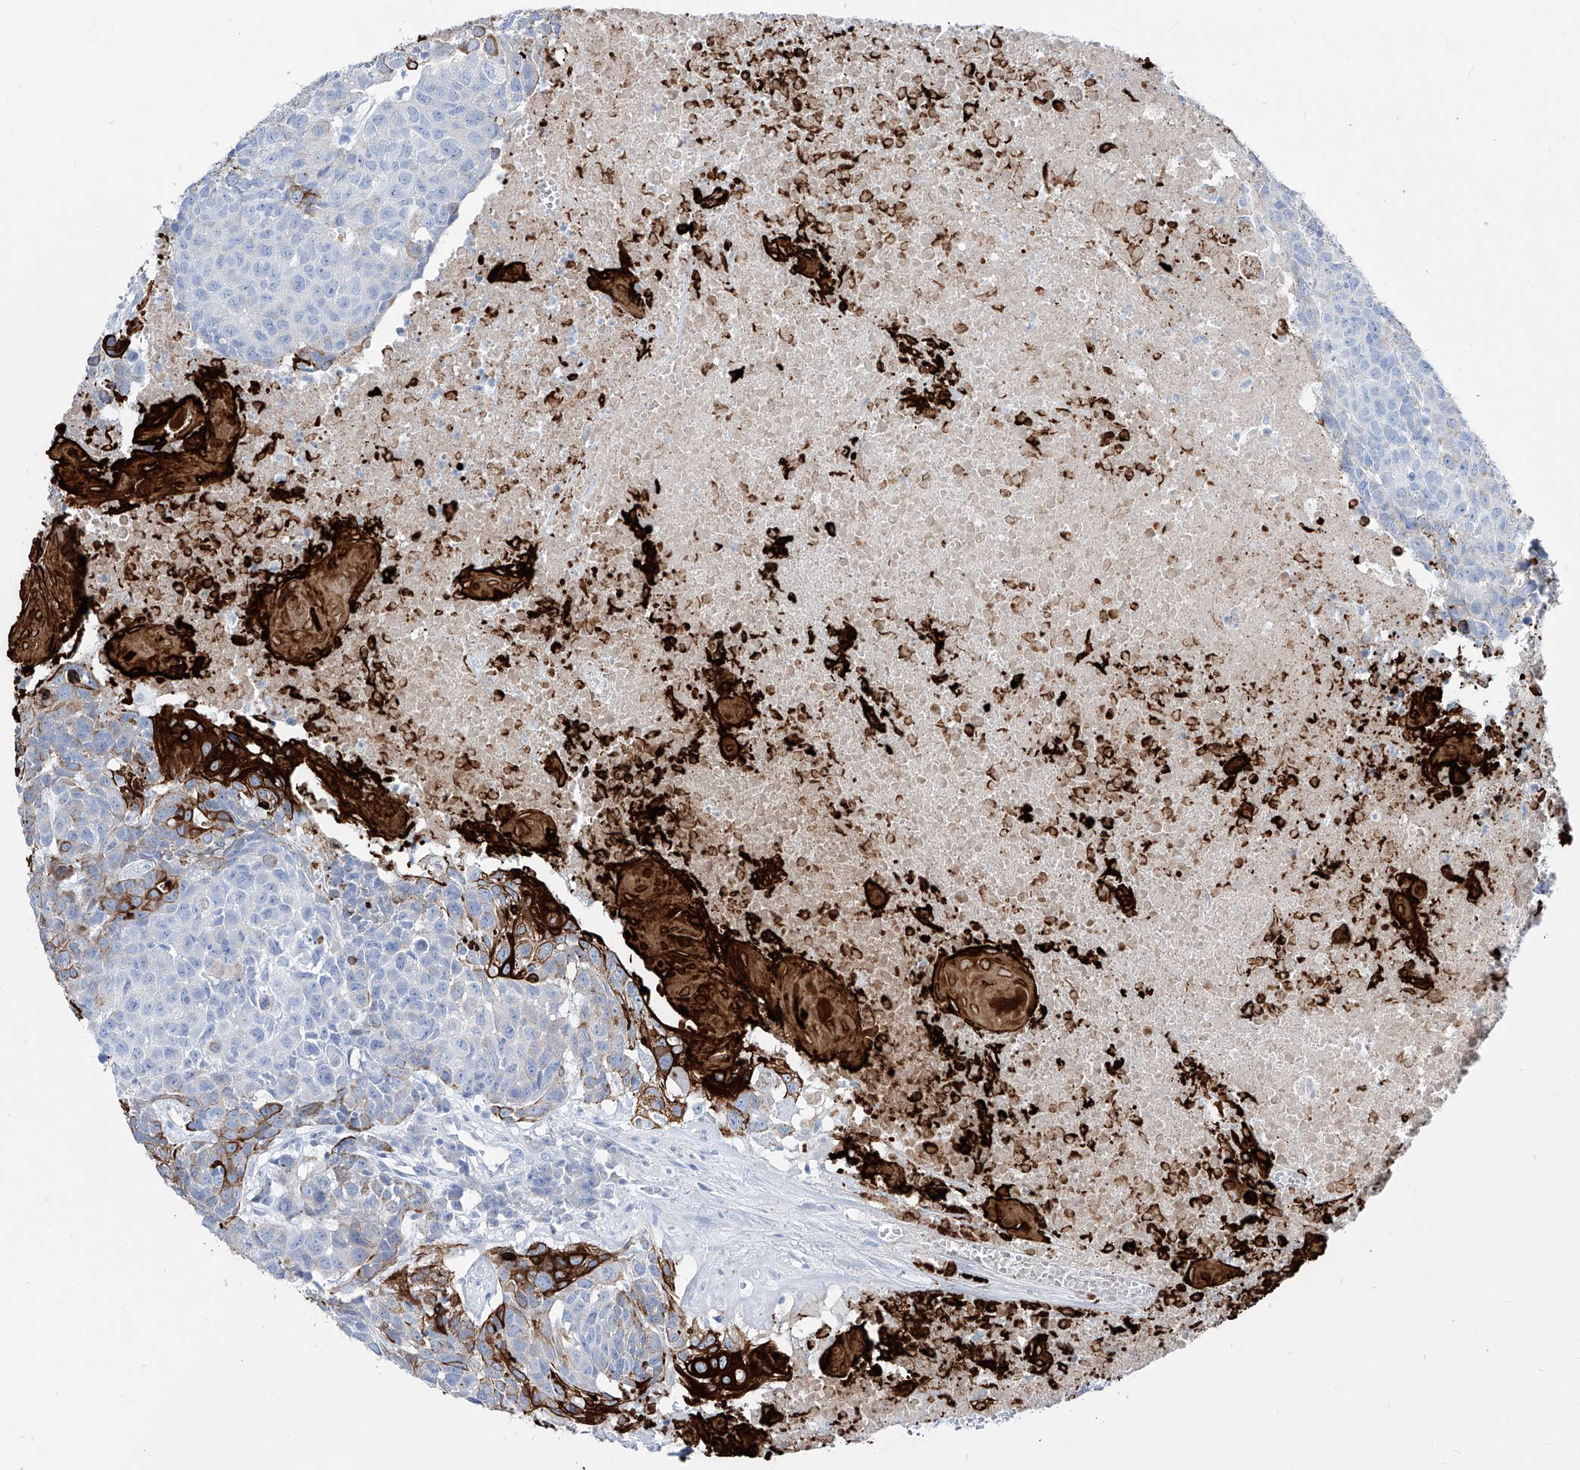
{"staining": {"intensity": "strong", "quantity": "<25%", "location": "cytoplasmic/membranous"}, "tissue": "head and neck cancer", "cell_type": "Tumor cells", "image_type": "cancer", "snomed": [{"axis": "morphology", "description": "Squamous cell carcinoma, NOS"}, {"axis": "topography", "description": "Head-Neck"}], "caption": "An immunohistochemistry micrograph of neoplastic tissue is shown. Protein staining in brown highlights strong cytoplasmic/membranous positivity in head and neck cancer (squamous cell carcinoma) within tumor cells. The staining was performed using DAB, with brown indicating positive protein expression. Nuclei are stained blue with hematoxylin.", "gene": "FRS3", "patient": {"sex": "male", "age": 66}}